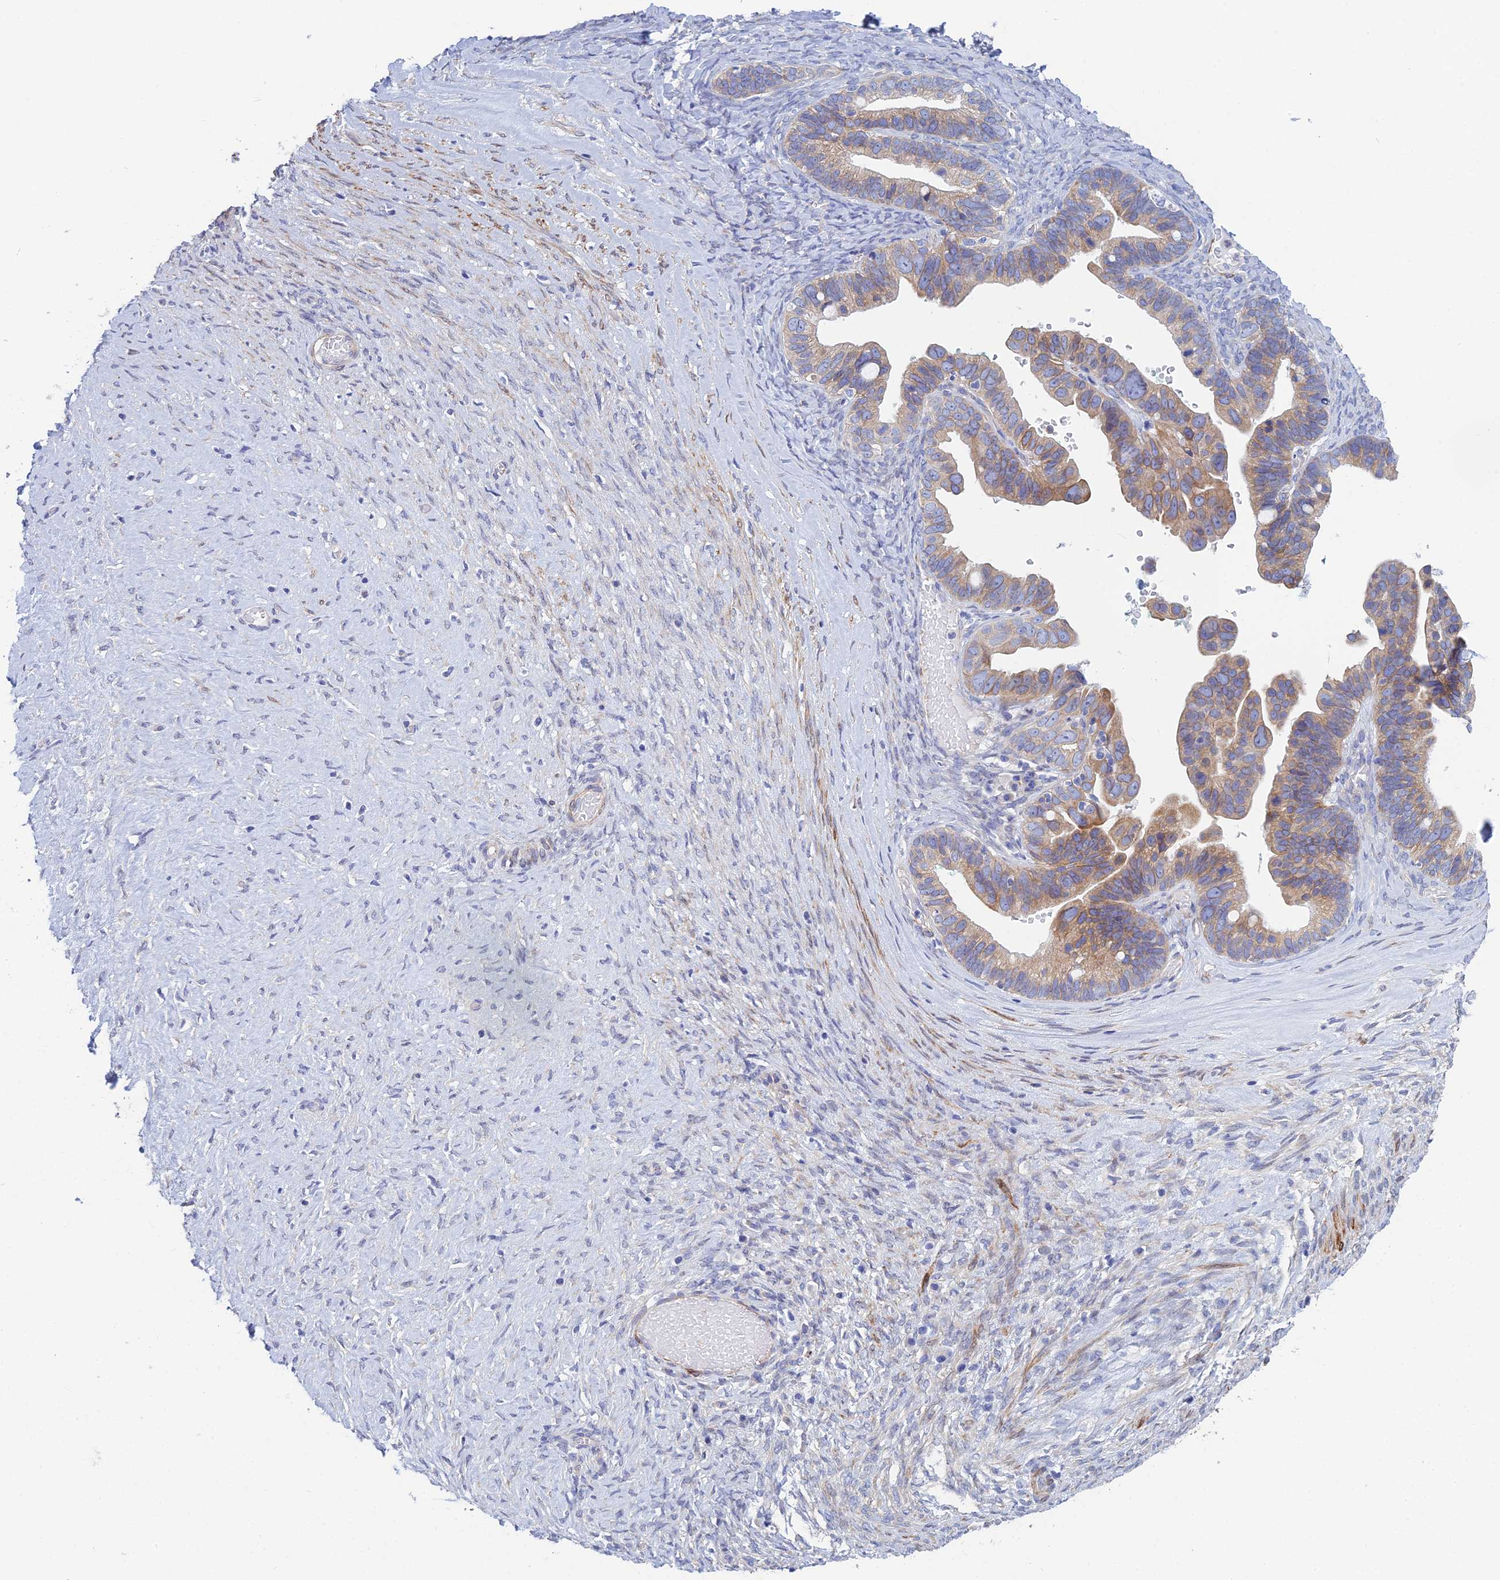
{"staining": {"intensity": "weak", "quantity": ">75%", "location": "cytoplasmic/membranous"}, "tissue": "ovarian cancer", "cell_type": "Tumor cells", "image_type": "cancer", "snomed": [{"axis": "morphology", "description": "Cystadenocarcinoma, serous, NOS"}, {"axis": "topography", "description": "Ovary"}], "caption": "The micrograph displays a brown stain indicating the presence of a protein in the cytoplasmic/membranous of tumor cells in ovarian cancer. Using DAB (brown) and hematoxylin (blue) stains, captured at high magnification using brightfield microscopy.", "gene": "PCDHA8", "patient": {"sex": "female", "age": 56}}